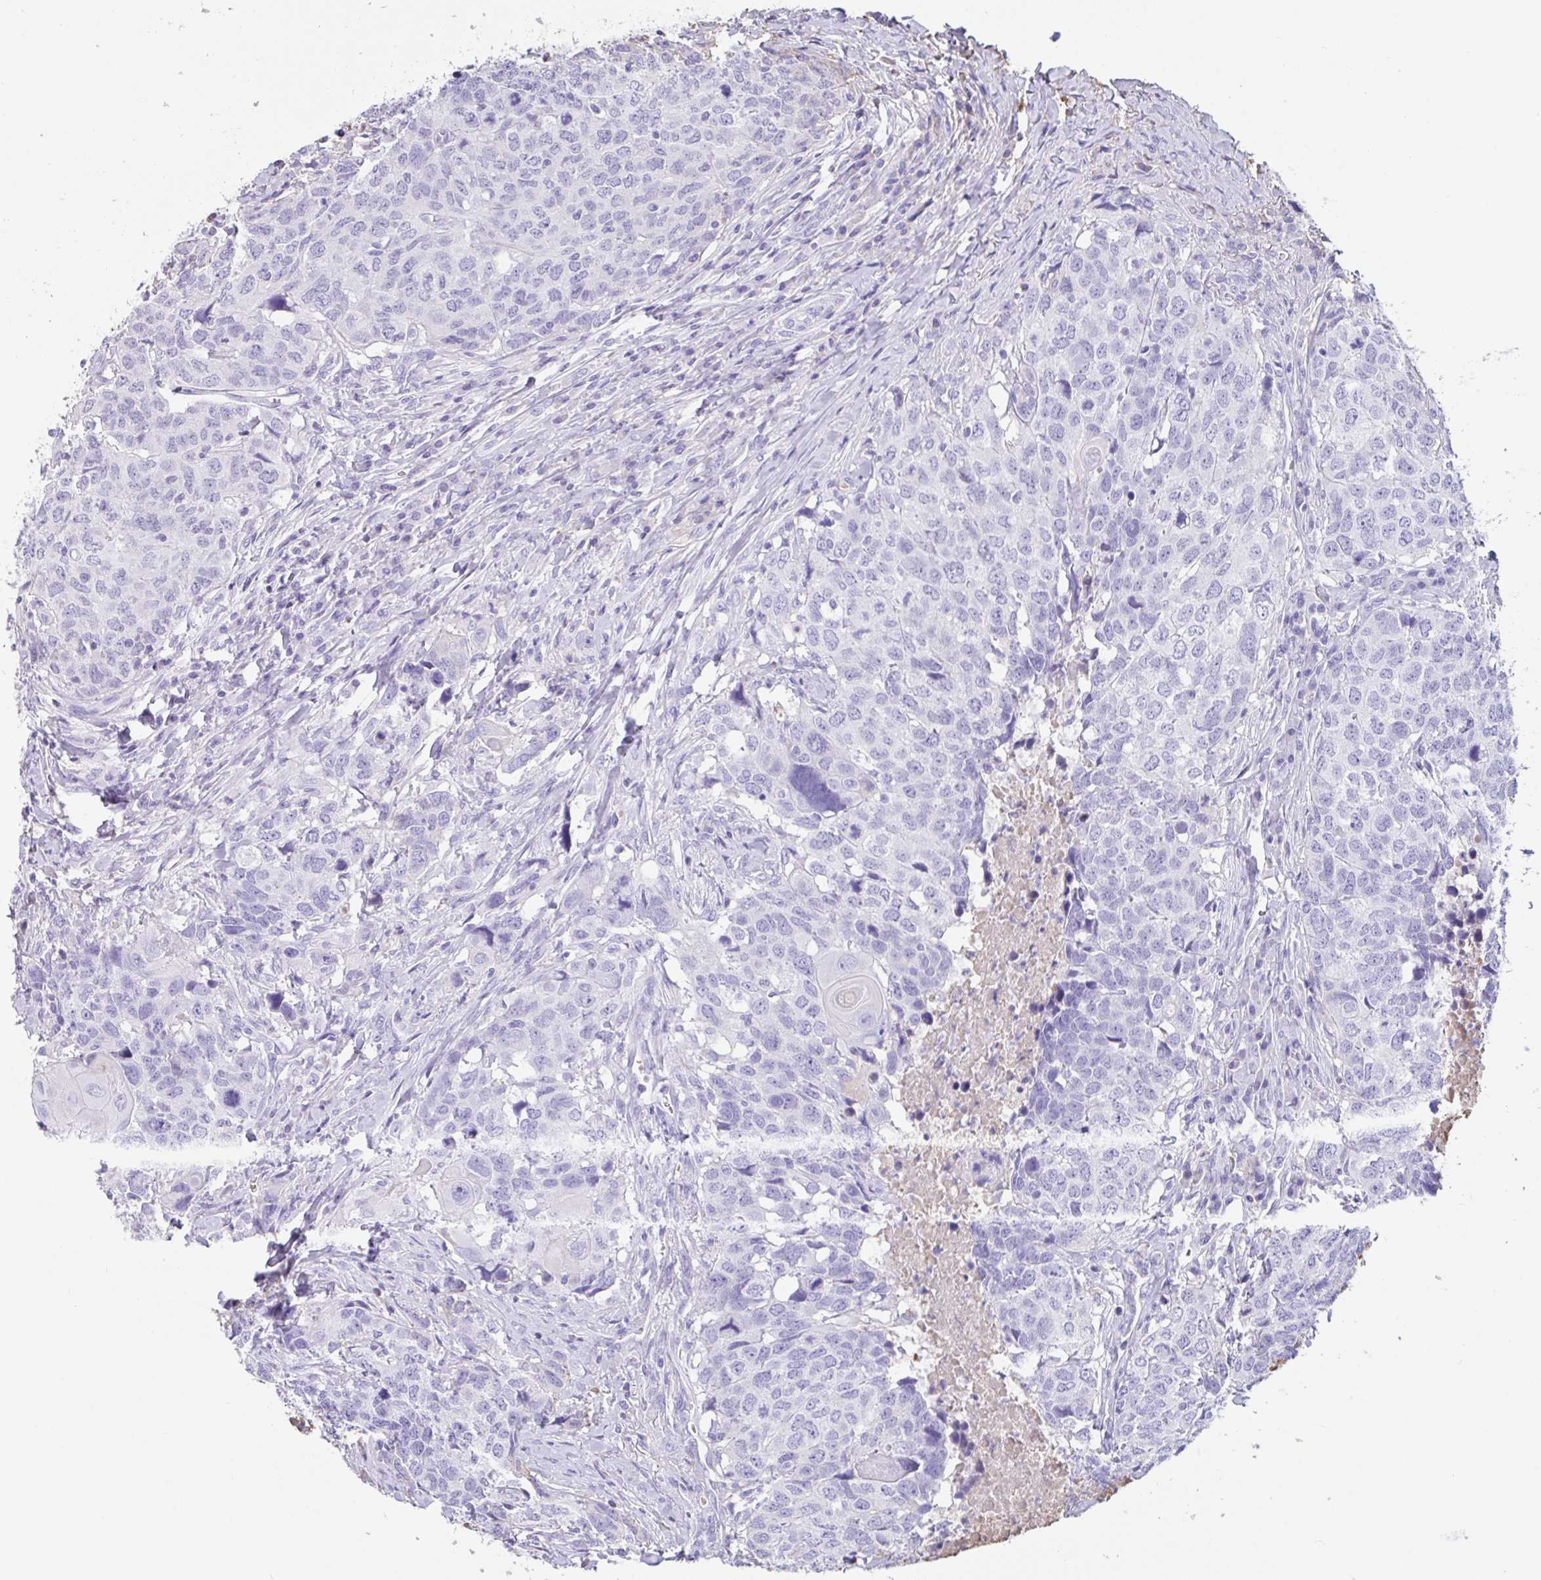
{"staining": {"intensity": "negative", "quantity": "none", "location": "none"}, "tissue": "head and neck cancer", "cell_type": "Tumor cells", "image_type": "cancer", "snomed": [{"axis": "morphology", "description": "Normal tissue, NOS"}, {"axis": "morphology", "description": "Squamous cell carcinoma, NOS"}, {"axis": "topography", "description": "Skeletal muscle"}, {"axis": "topography", "description": "Vascular tissue"}, {"axis": "topography", "description": "Peripheral nerve tissue"}, {"axis": "topography", "description": "Head-Neck"}], "caption": "Immunohistochemical staining of human head and neck cancer (squamous cell carcinoma) exhibits no significant expression in tumor cells. (Stains: DAB immunohistochemistry (IHC) with hematoxylin counter stain, Microscopy: brightfield microscopy at high magnification).", "gene": "HOXC12", "patient": {"sex": "male", "age": 66}}